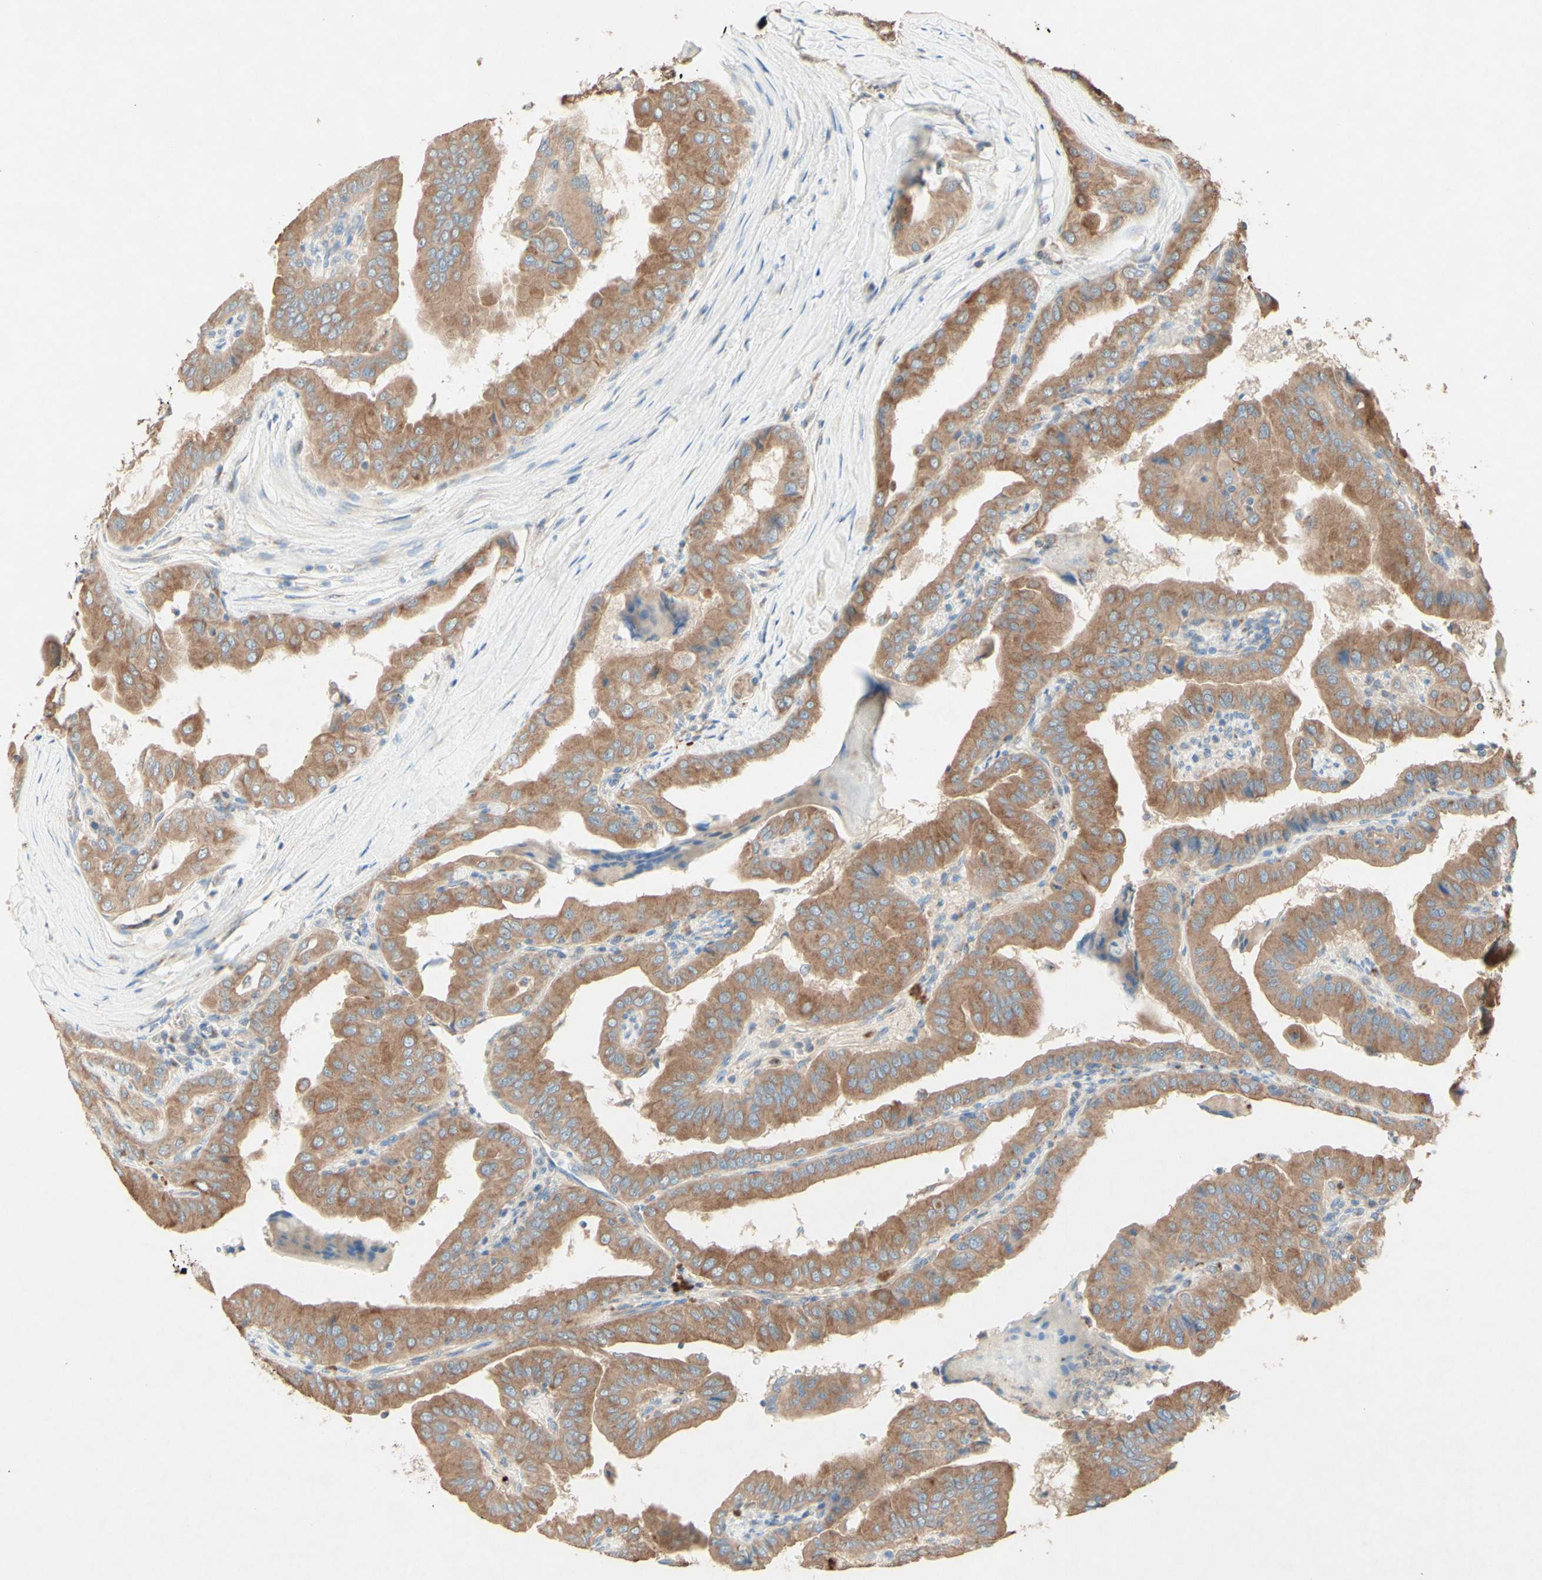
{"staining": {"intensity": "moderate", "quantity": ">75%", "location": "cytoplasmic/membranous"}, "tissue": "thyroid cancer", "cell_type": "Tumor cells", "image_type": "cancer", "snomed": [{"axis": "morphology", "description": "Papillary adenocarcinoma, NOS"}, {"axis": "topography", "description": "Thyroid gland"}], "caption": "There is medium levels of moderate cytoplasmic/membranous staining in tumor cells of thyroid cancer (papillary adenocarcinoma), as demonstrated by immunohistochemical staining (brown color).", "gene": "MTM1", "patient": {"sex": "male", "age": 33}}